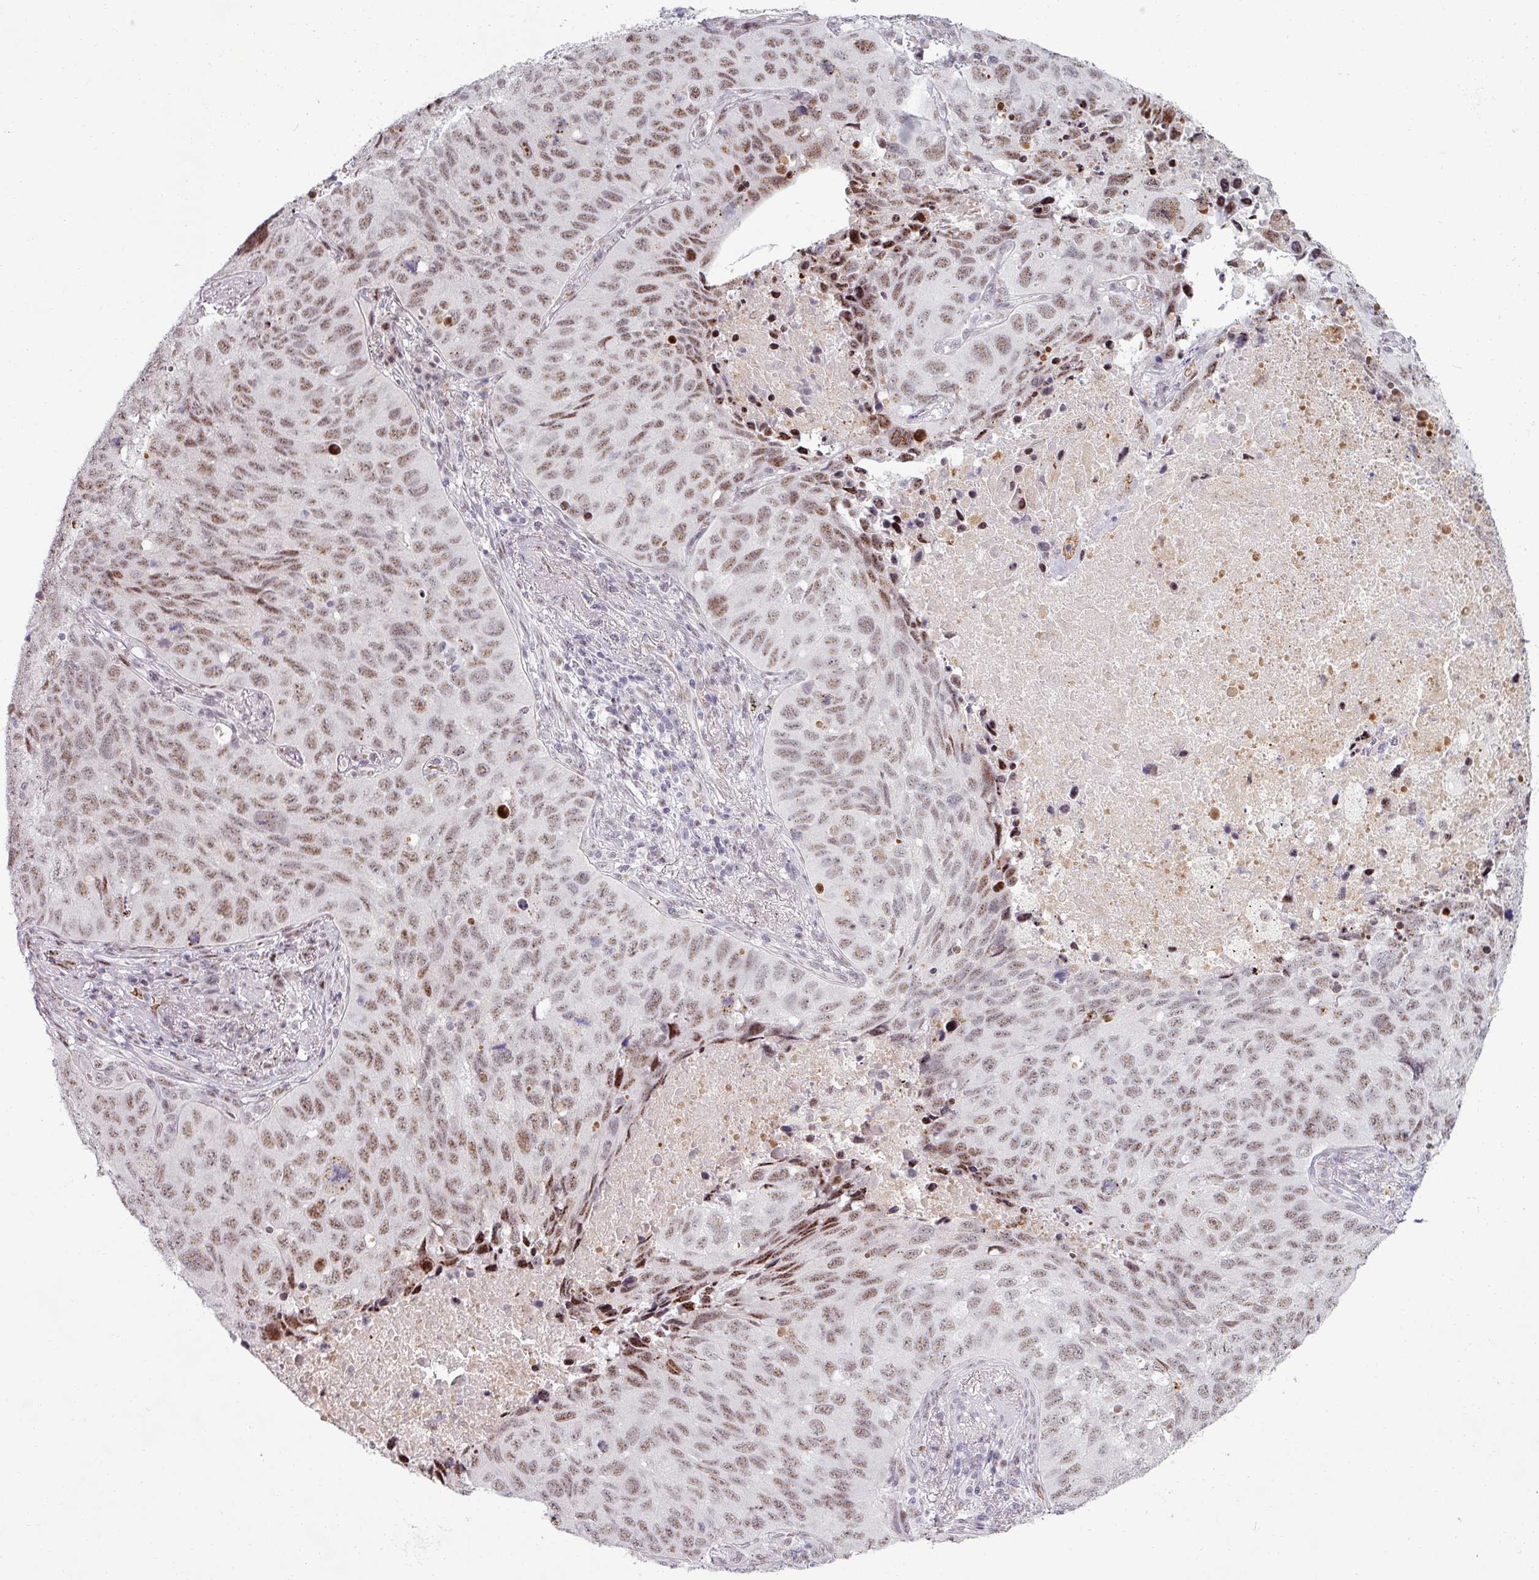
{"staining": {"intensity": "moderate", "quantity": ">75%", "location": "nuclear"}, "tissue": "lung cancer", "cell_type": "Tumor cells", "image_type": "cancer", "snomed": [{"axis": "morphology", "description": "Squamous cell carcinoma, NOS"}, {"axis": "topography", "description": "Lung"}], "caption": "Human squamous cell carcinoma (lung) stained for a protein (brown) demonstrates moderate nuclear positive positivity in approximately >75% of tumor cells.", "gene": "NCOR1", "patient": {"sex": "male", "age": 60}}